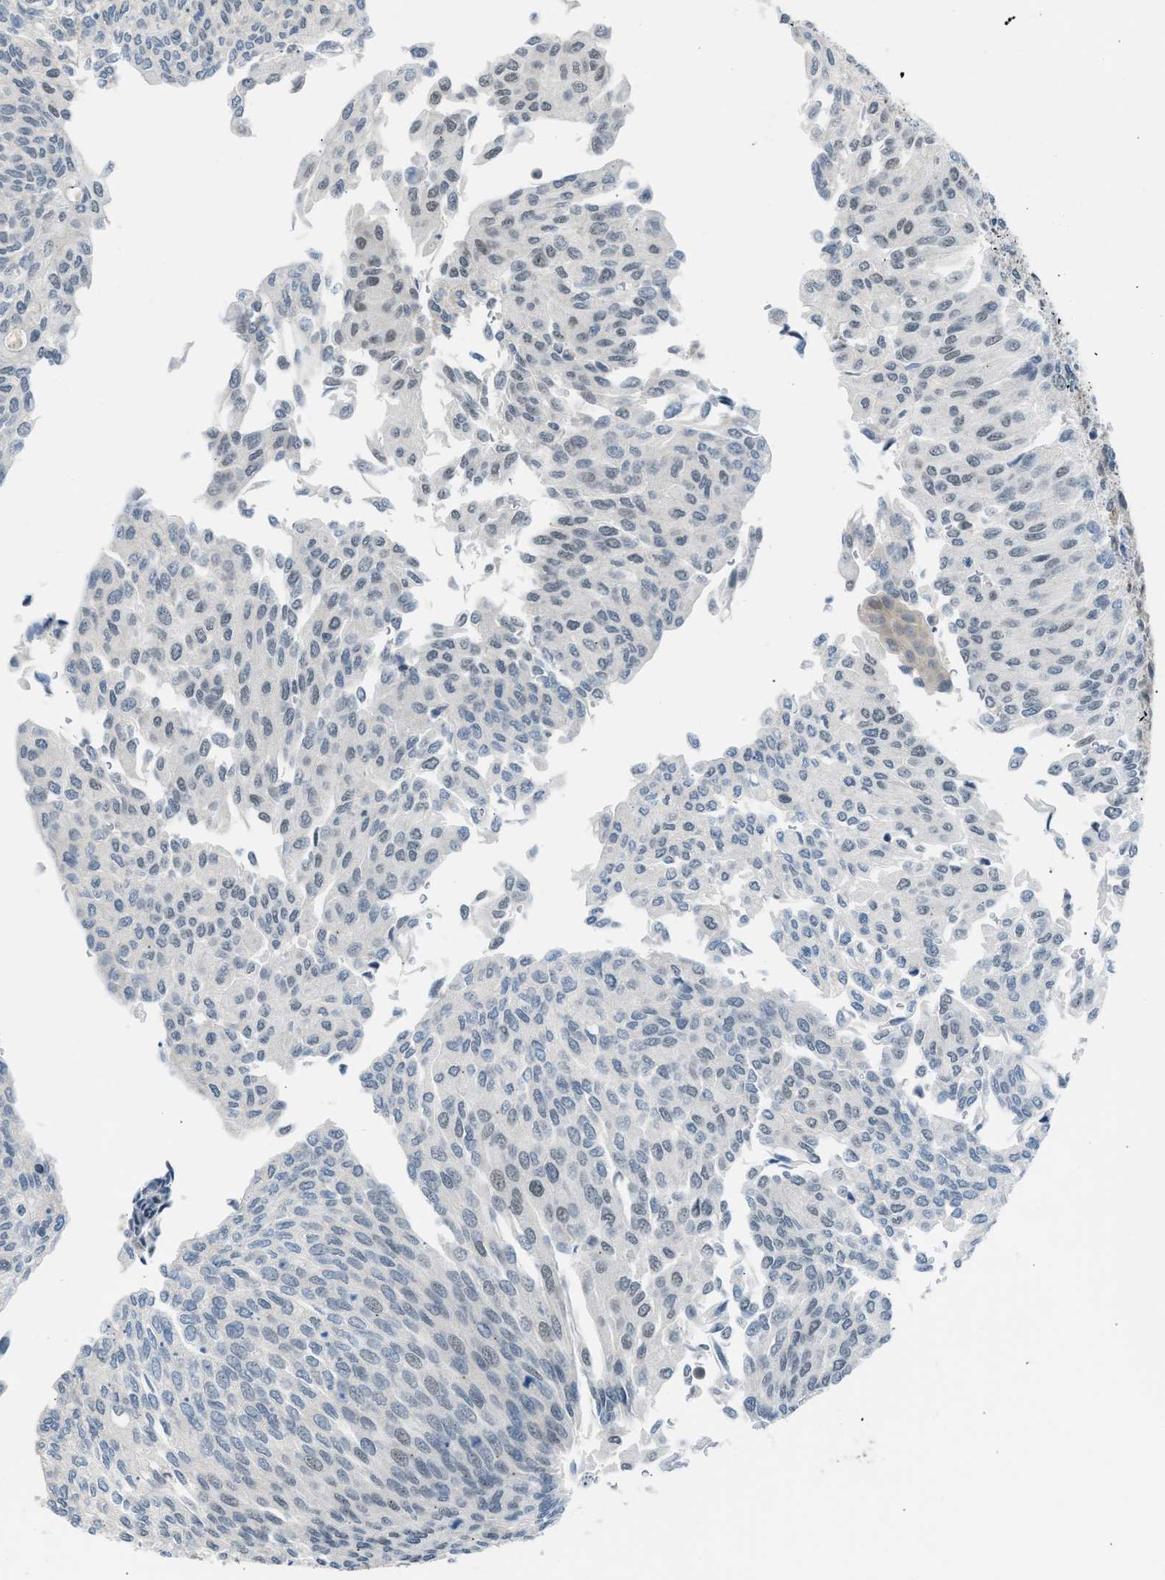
{"staining": {"intensity": "negative", "quantity": "none", "location": "none"}, "tissue": "urothelial cancer", "cell_type": "Tumor cells", "image_type": "cancer", "snomed": [{"axis": "morphology", "description": "Urothelial carcinoma, Low grade"}, {"axis": "topography", "description": "Urinary bladder"}], "caption": "Tumor cells are negative for brown protein staining in urothelial cancer.", "gene": "TTBK2", "patient": {"sex": "female", "age": 79}}